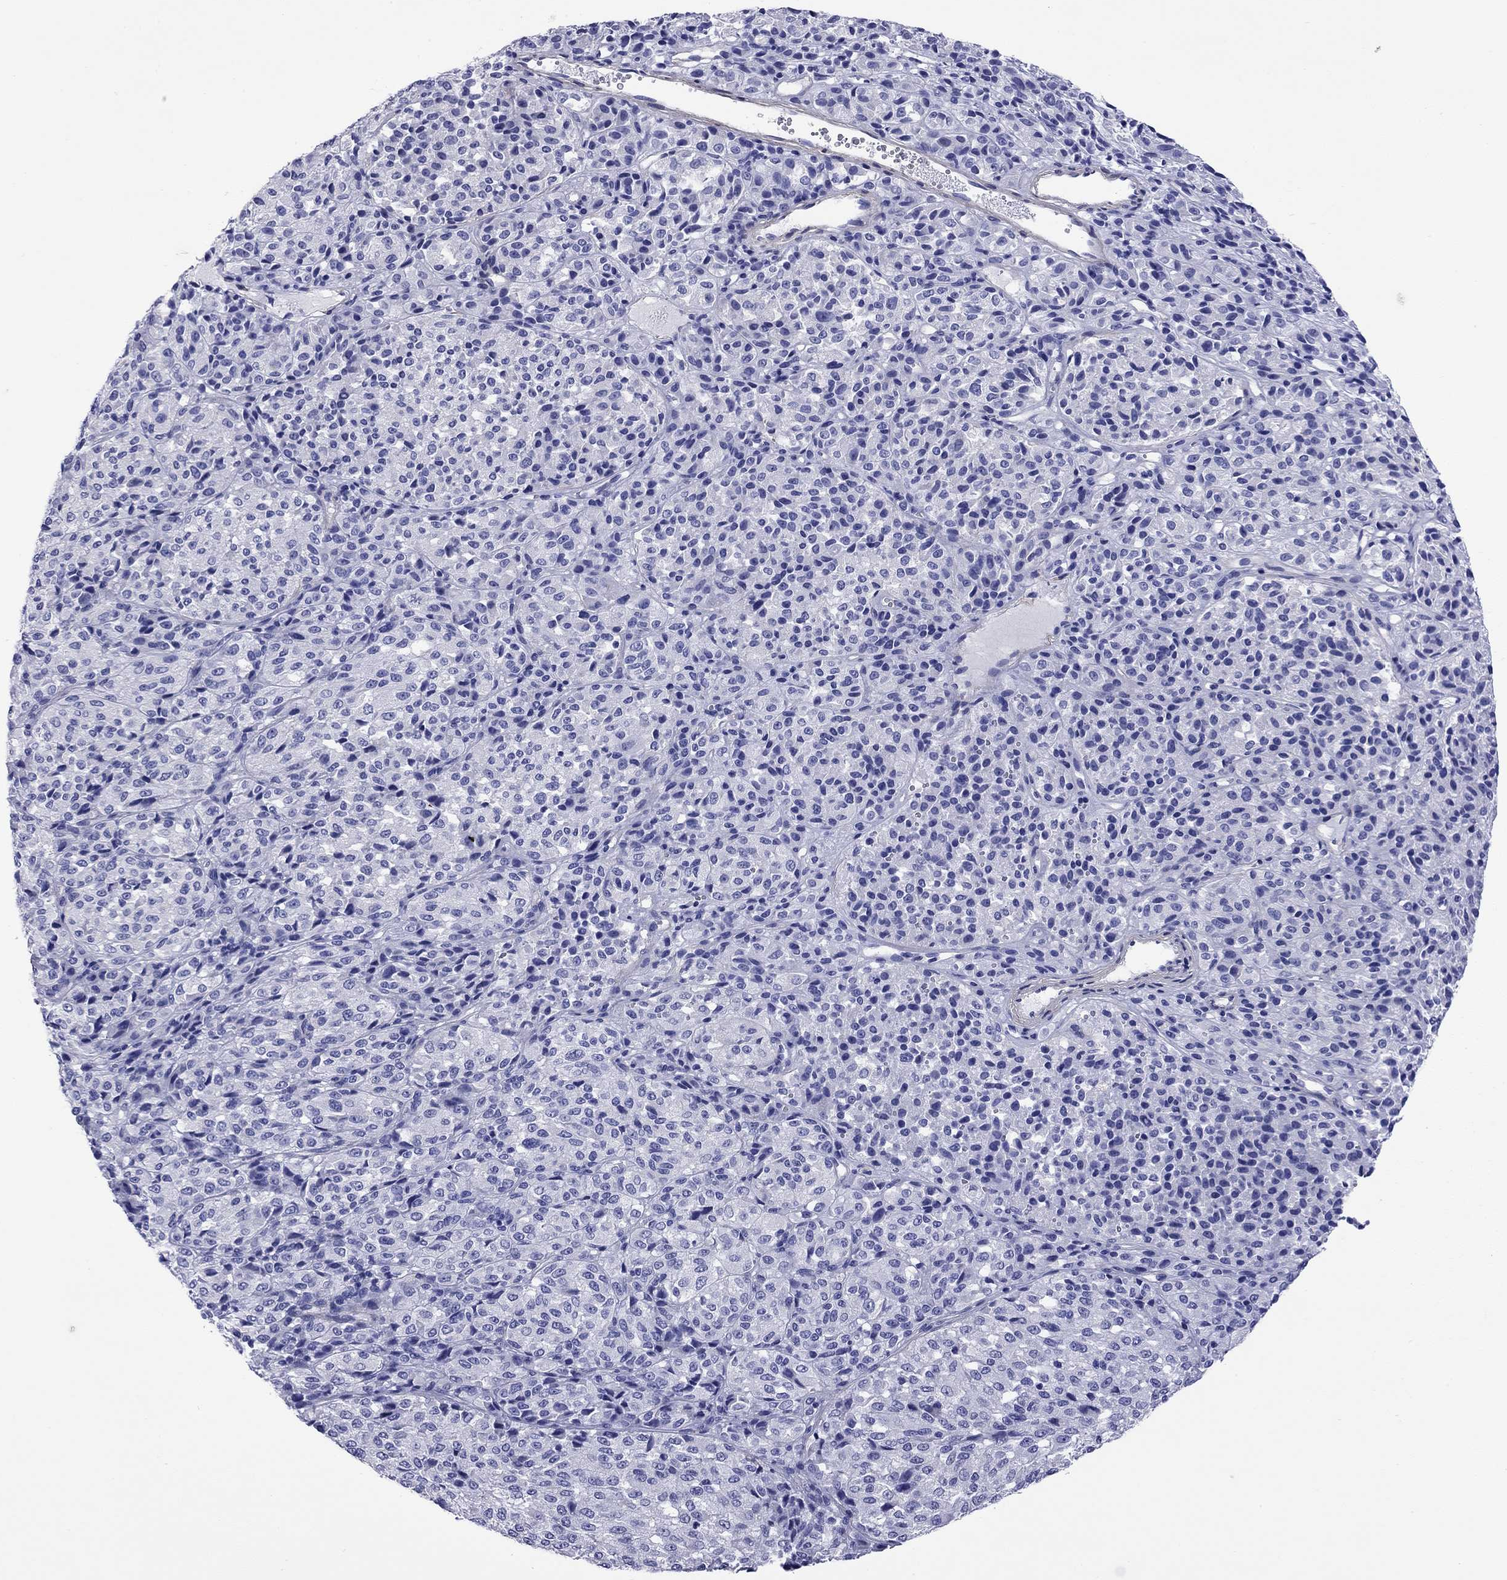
{"staining": {"intensity": "negative", "quantity": "none", "location": "none"}, "tissue": "melanoma", "cell_type": "Tumor cells", "image_type": "cancer", "snomed": [{"axis": "morphology", "description": "Malignant melanoma, Metastatic site"}, {"axis": "topography", "description": "Brain"}], "caption": "This is a histopathology image of immunohistochemistry staining of melanoma, which shows no staining in tumor cells.", "gene": "KIAA2012", "patient": {"sex": "female", "age": 56}}